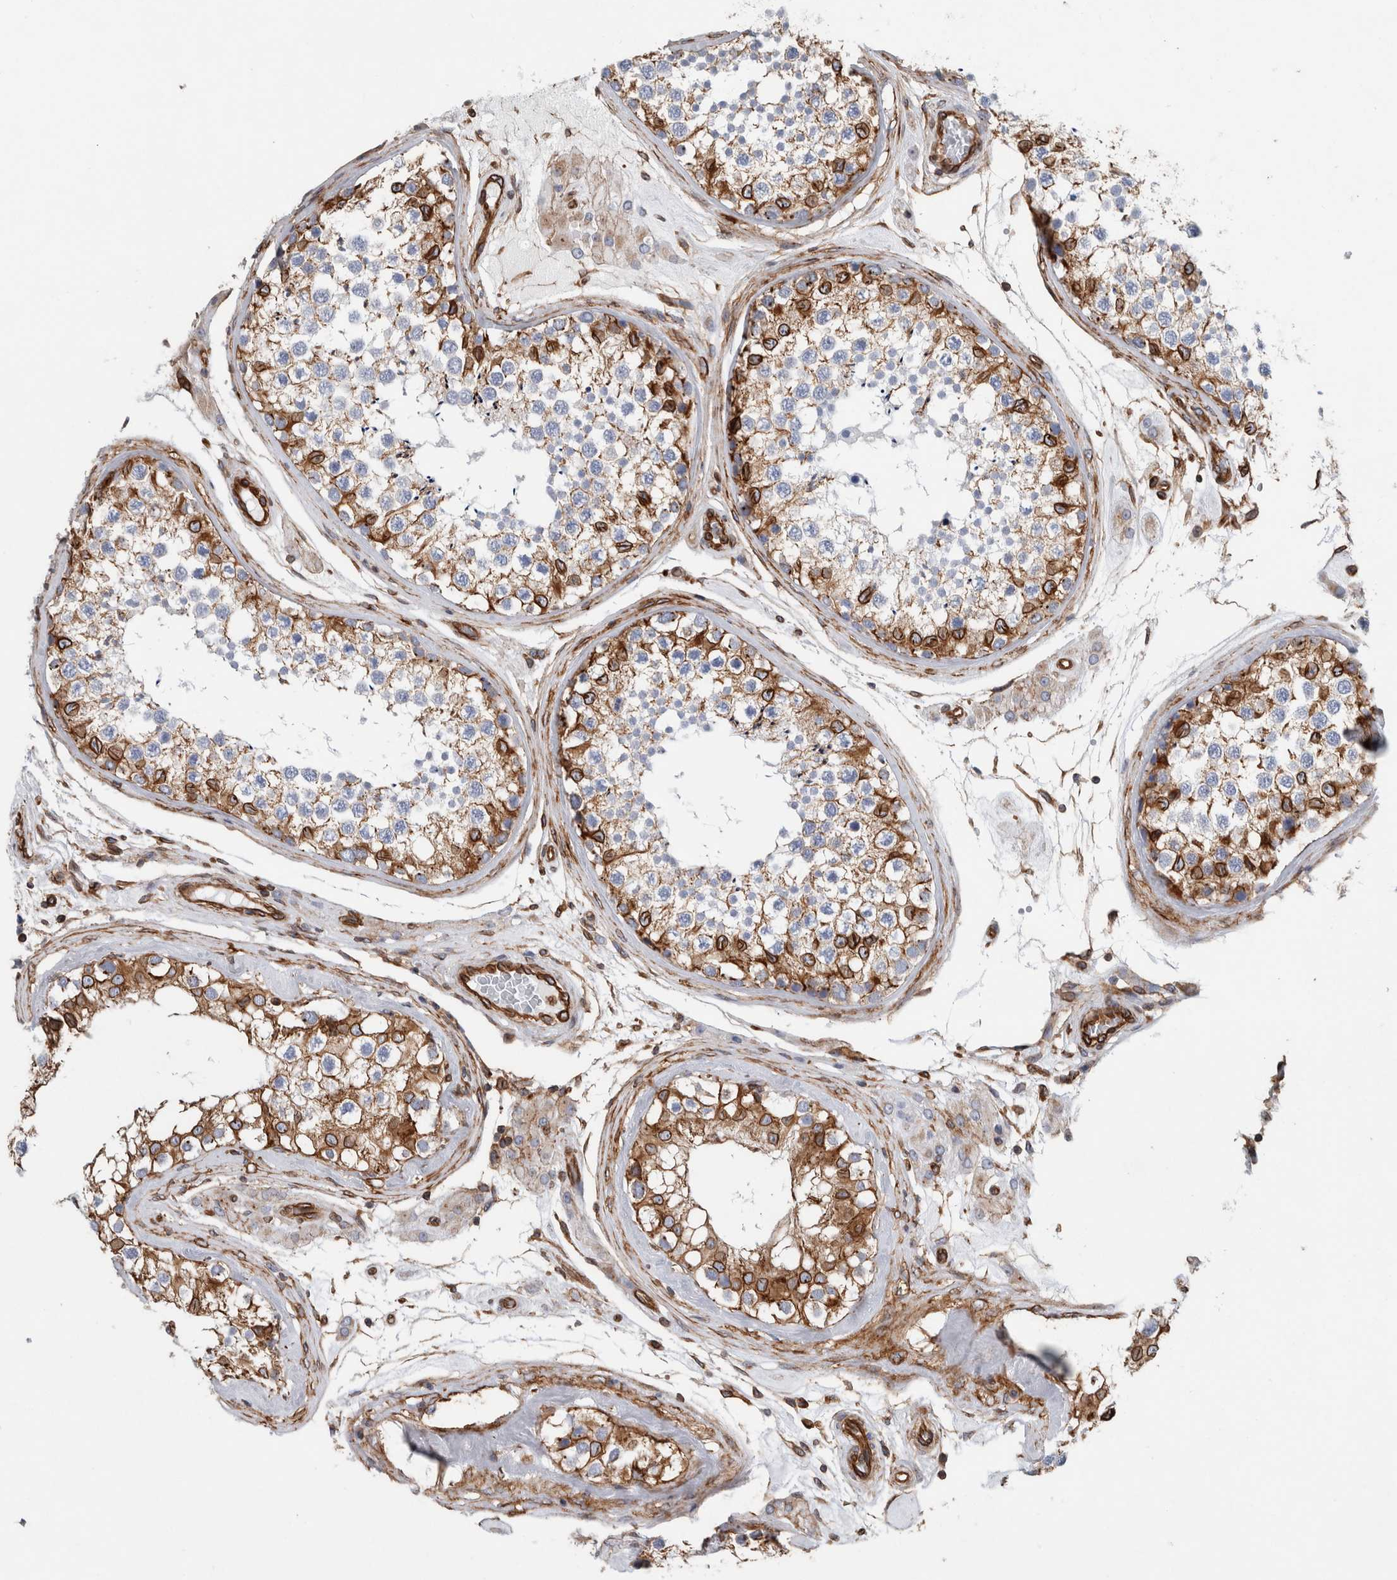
{"staining": {"intensity": "strong", "quantity": "<25%", "location": "cytoplasmic/membranous,nuclear"}, "tissue": "testis", "cell_type": "Cells in seminiferous ducts", "image_type": "normal", "snomed": [{"axis": "morphology", "description": "Normal tissue, NOS"}, {"axis": "topography", "description": "Testis"}], "caption": "Protein analysis of benign testis reveals strong cytoplasmic/membranous,nuclear staining in about <25% of cells in seminiferous ducts.", "gene": "PLEC", "patient": {"sex": "male", "age": 46}}